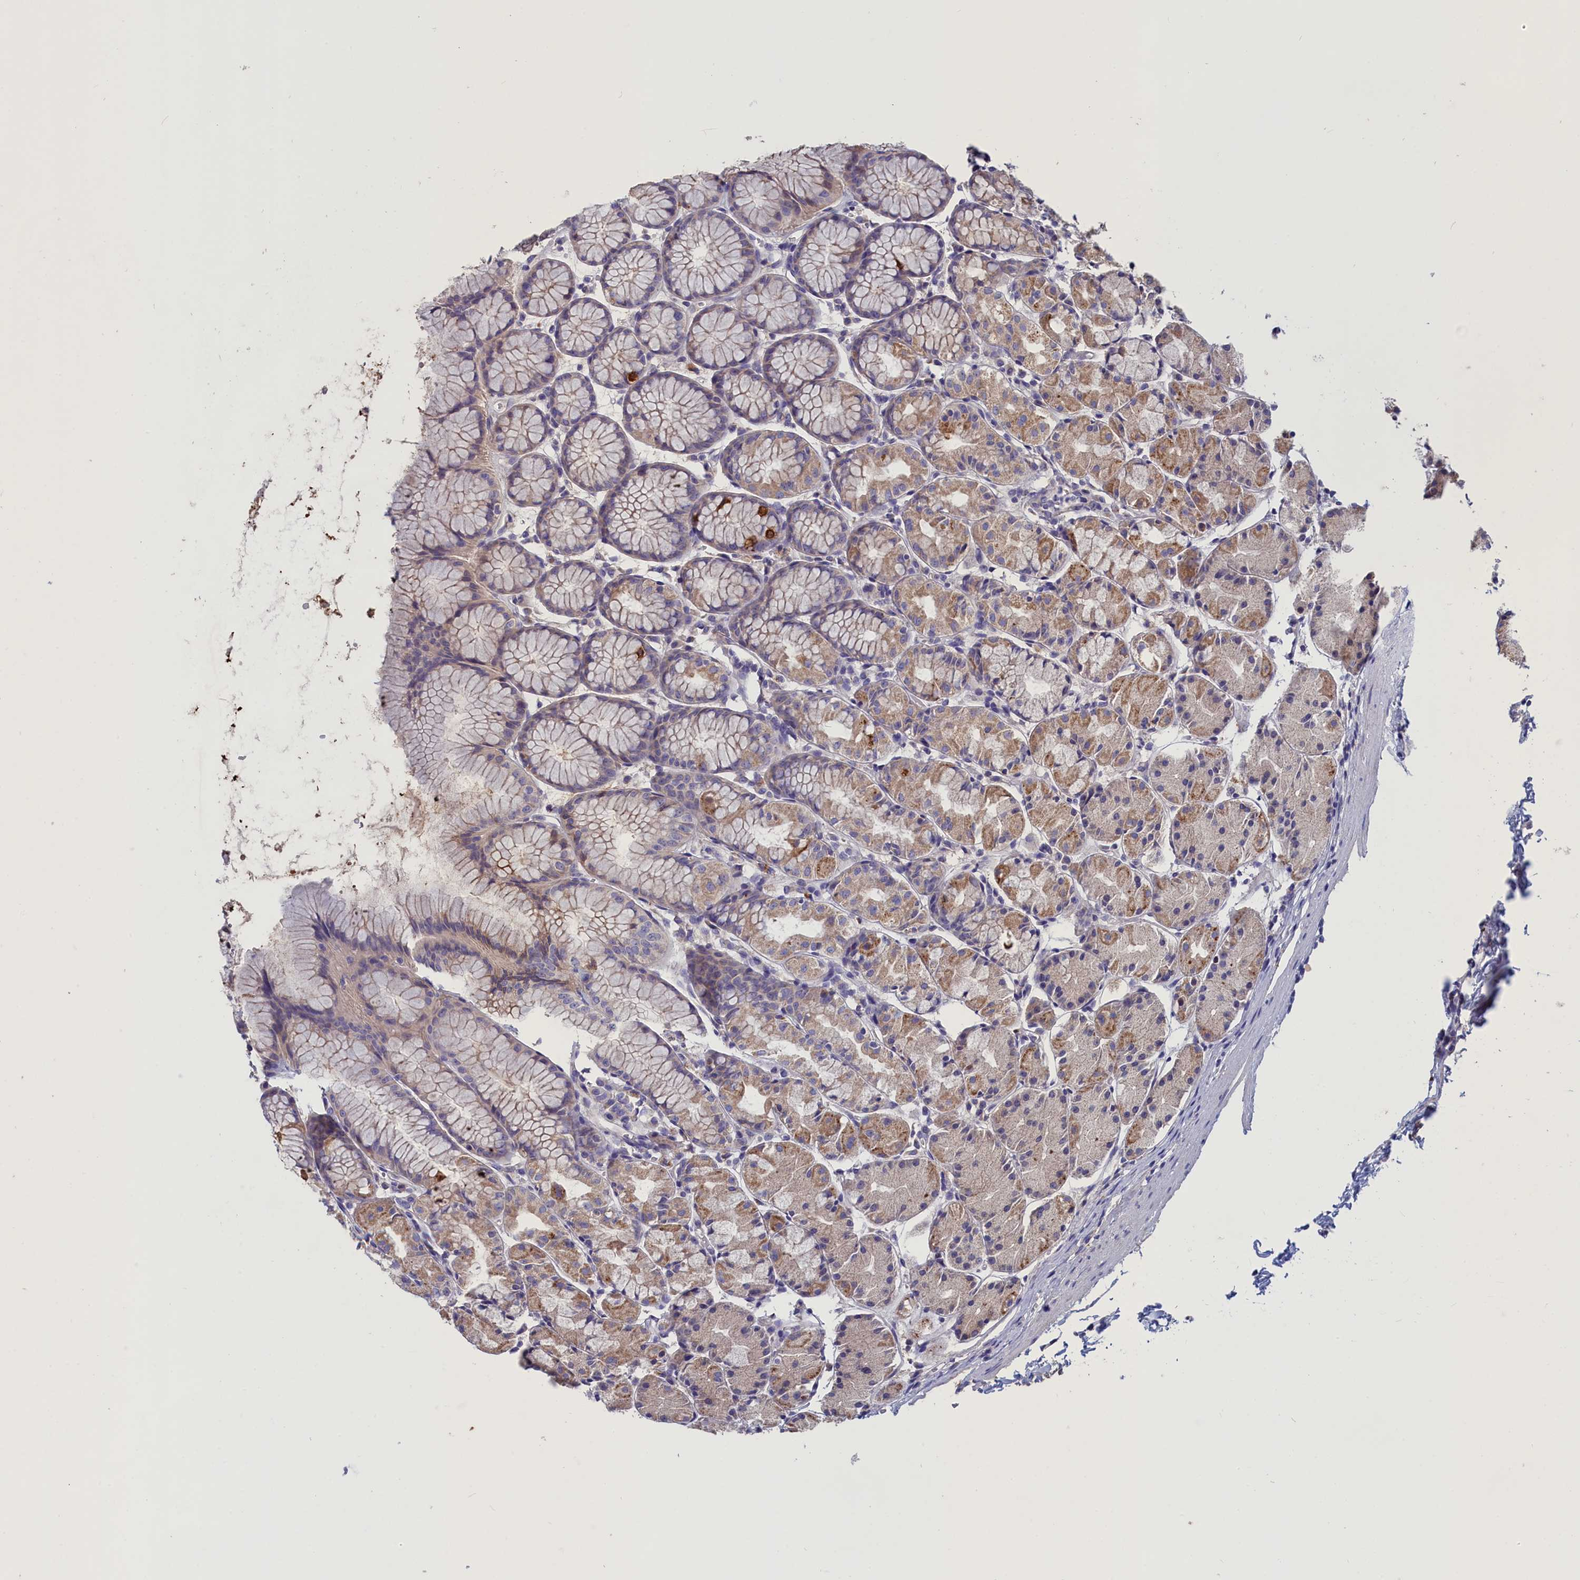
{"staining": {"intensity": "moderate", "quantity": "<25%", "location": "cytoplasmic/membranous"}, "tissue": "stomach", "cell_type": "Glandular cells", "image_type": "normal", "snomed": [{"axis": "morphology", "description": "Normal tissue, NOS"}, {"axis": "topography", "description": "Stomach, upper"}], "caption": "Moderate cytoplasmic/membranous positivity is identified in about <25% of glandular cells in normal stomach.", "gene": "WDR6", "patient": {"sex": "male", "age": 47}}